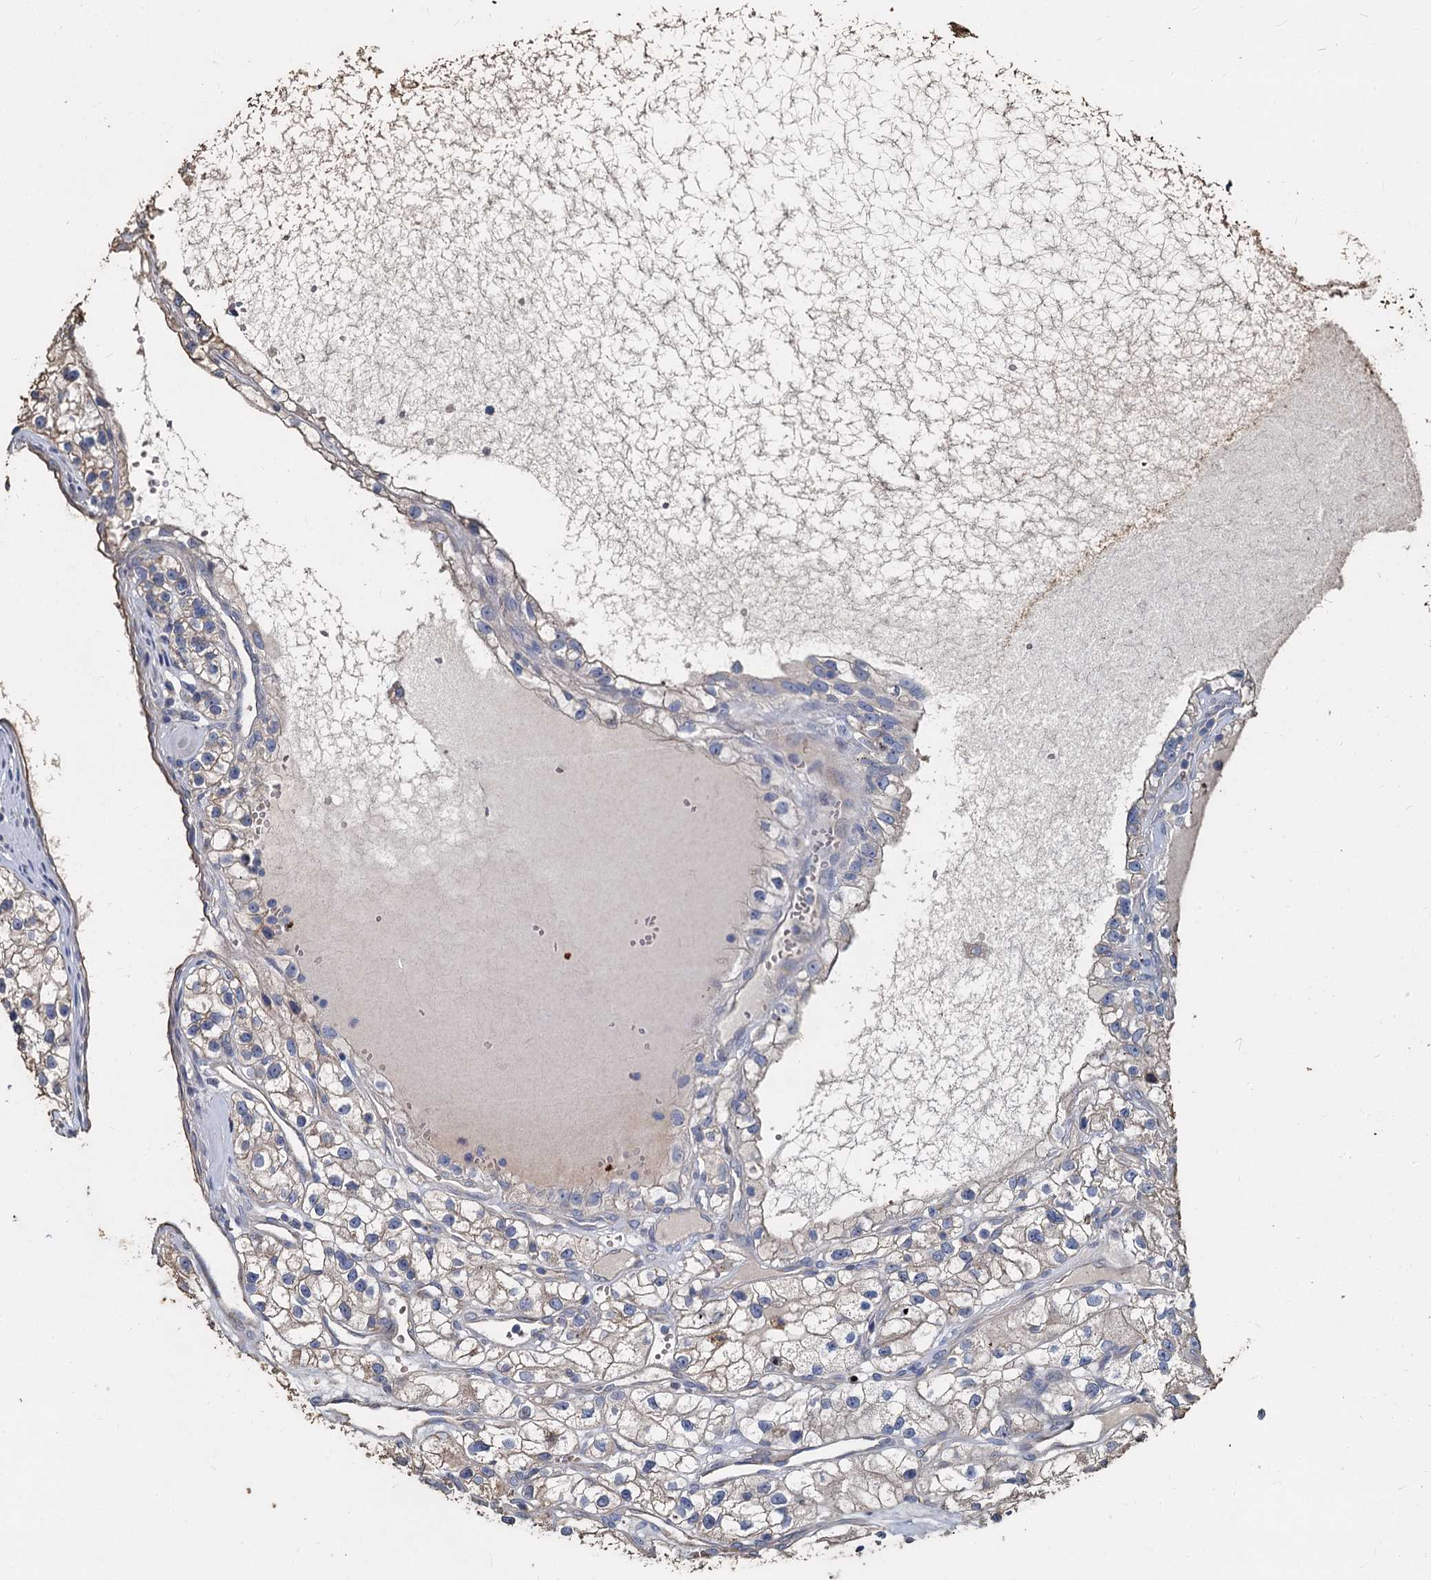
{"staining": {"intensity": "weak", "quantity": "<25%", "location": "cytoplasmic/membranous"}, "tissue": "renal cancer", "cell_type": "Tumor cells", "image_type": "cancer", "snomed": [{"axis": "morphology", "description": "Adenocarcinoma, NOS"}, {"axis": "topography", "description": "Kidney"}], "caption": "There is no significant expression in tumor cells of renal cancer.", "gene": "TCTN2", "patient": {"sex": "female", "age": 57}}